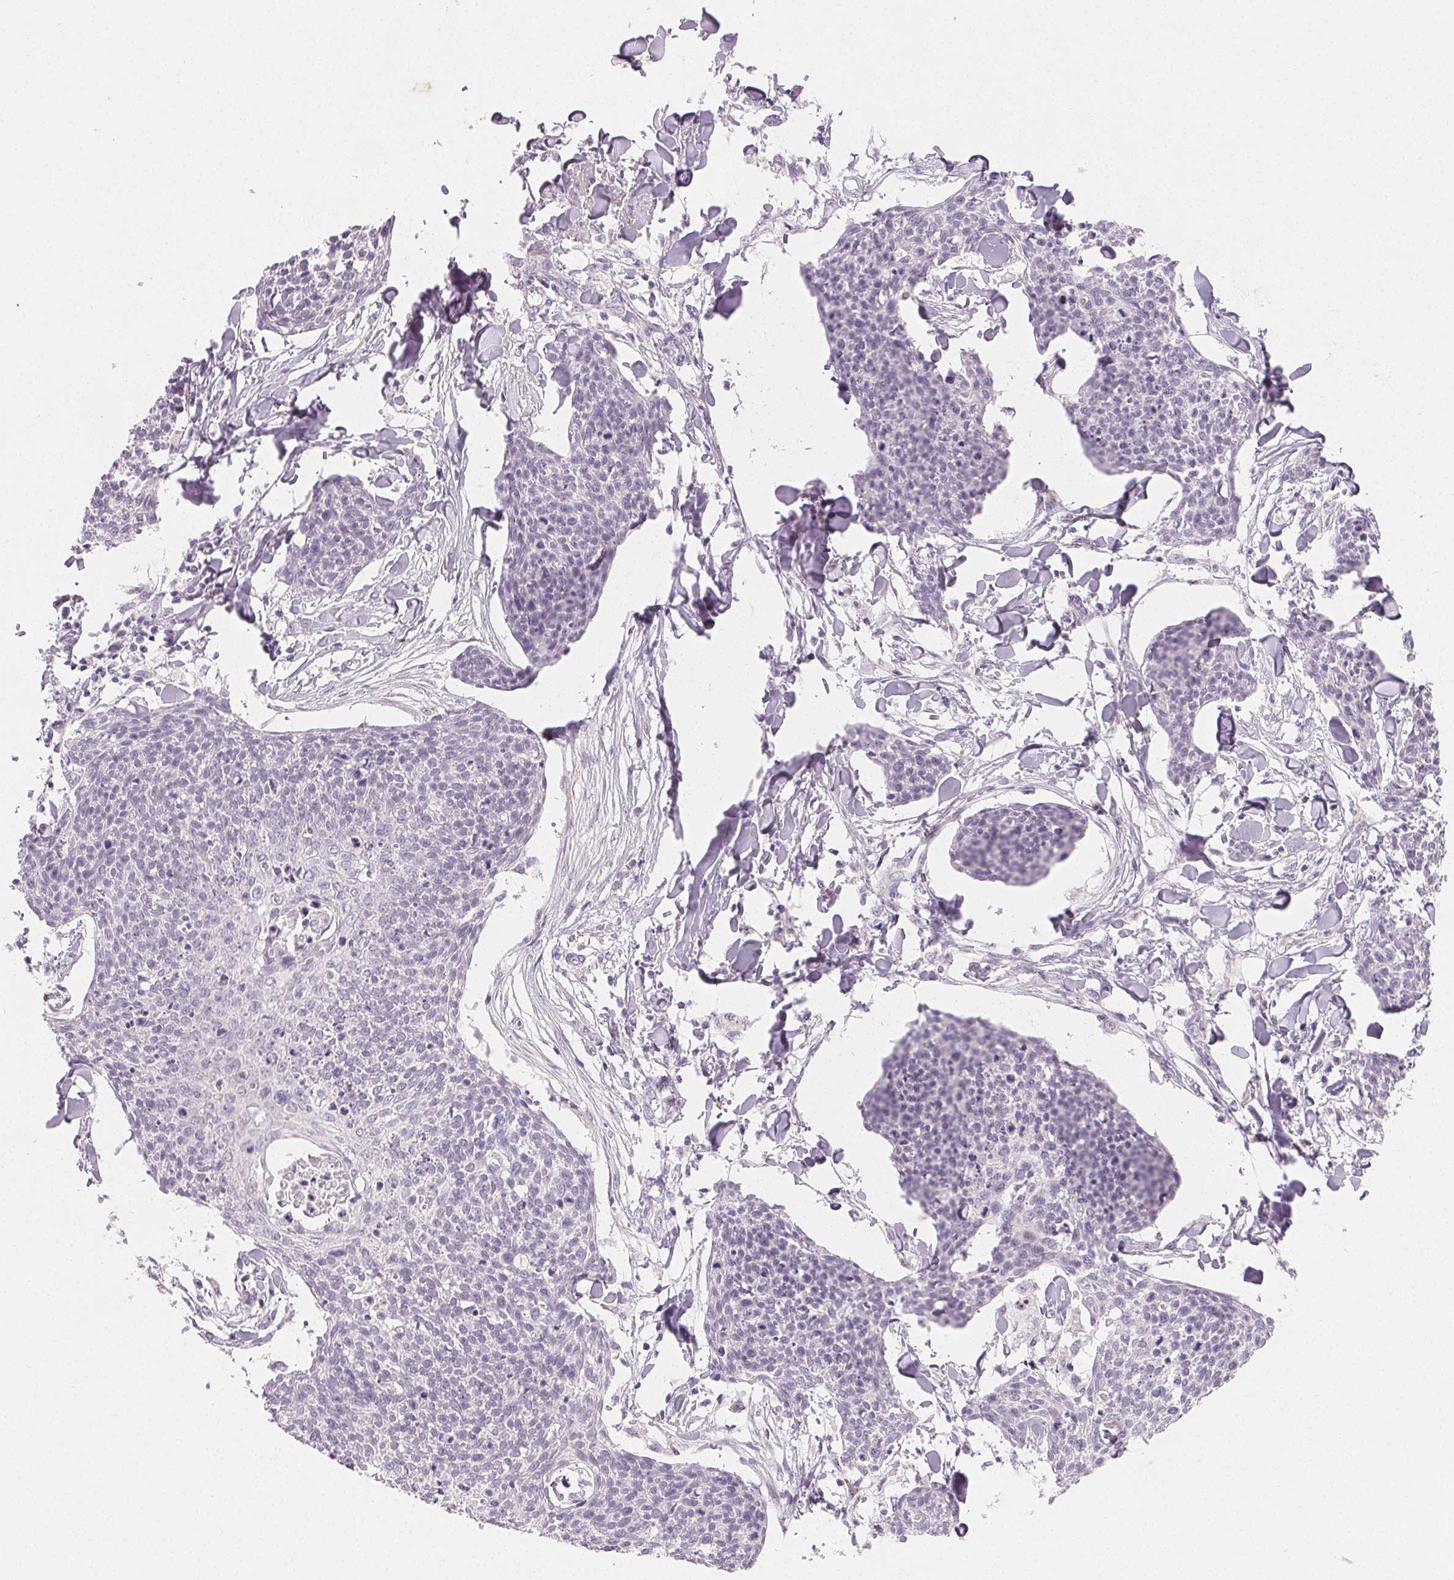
{"staining": {"intensity": "negative", "quantity": "none", "location": "none"}, "tissue": "skin cancer", "cell_type": "Tumor cells", "image_type": "cancer", "snomed": [{"axis": "morphology", "description": "Squamous cell carcinoma, NOS"}, {"axis": "topography", "description": "Skin"}, {"axis": "topography", "description": "Vulva"}], "caption": "Immunohistochemistry histopathology image of neoplastic tissue: human skin cancer stained with DAB exhibits no significant protein staining in tumor cells. (Brightfield microscopy of DAB (3,3'-diaminobenzidine) immunohistochemistry at high magnification).", "gene": "MYBL1", "patient": {"sex": "female", "age": 75}}